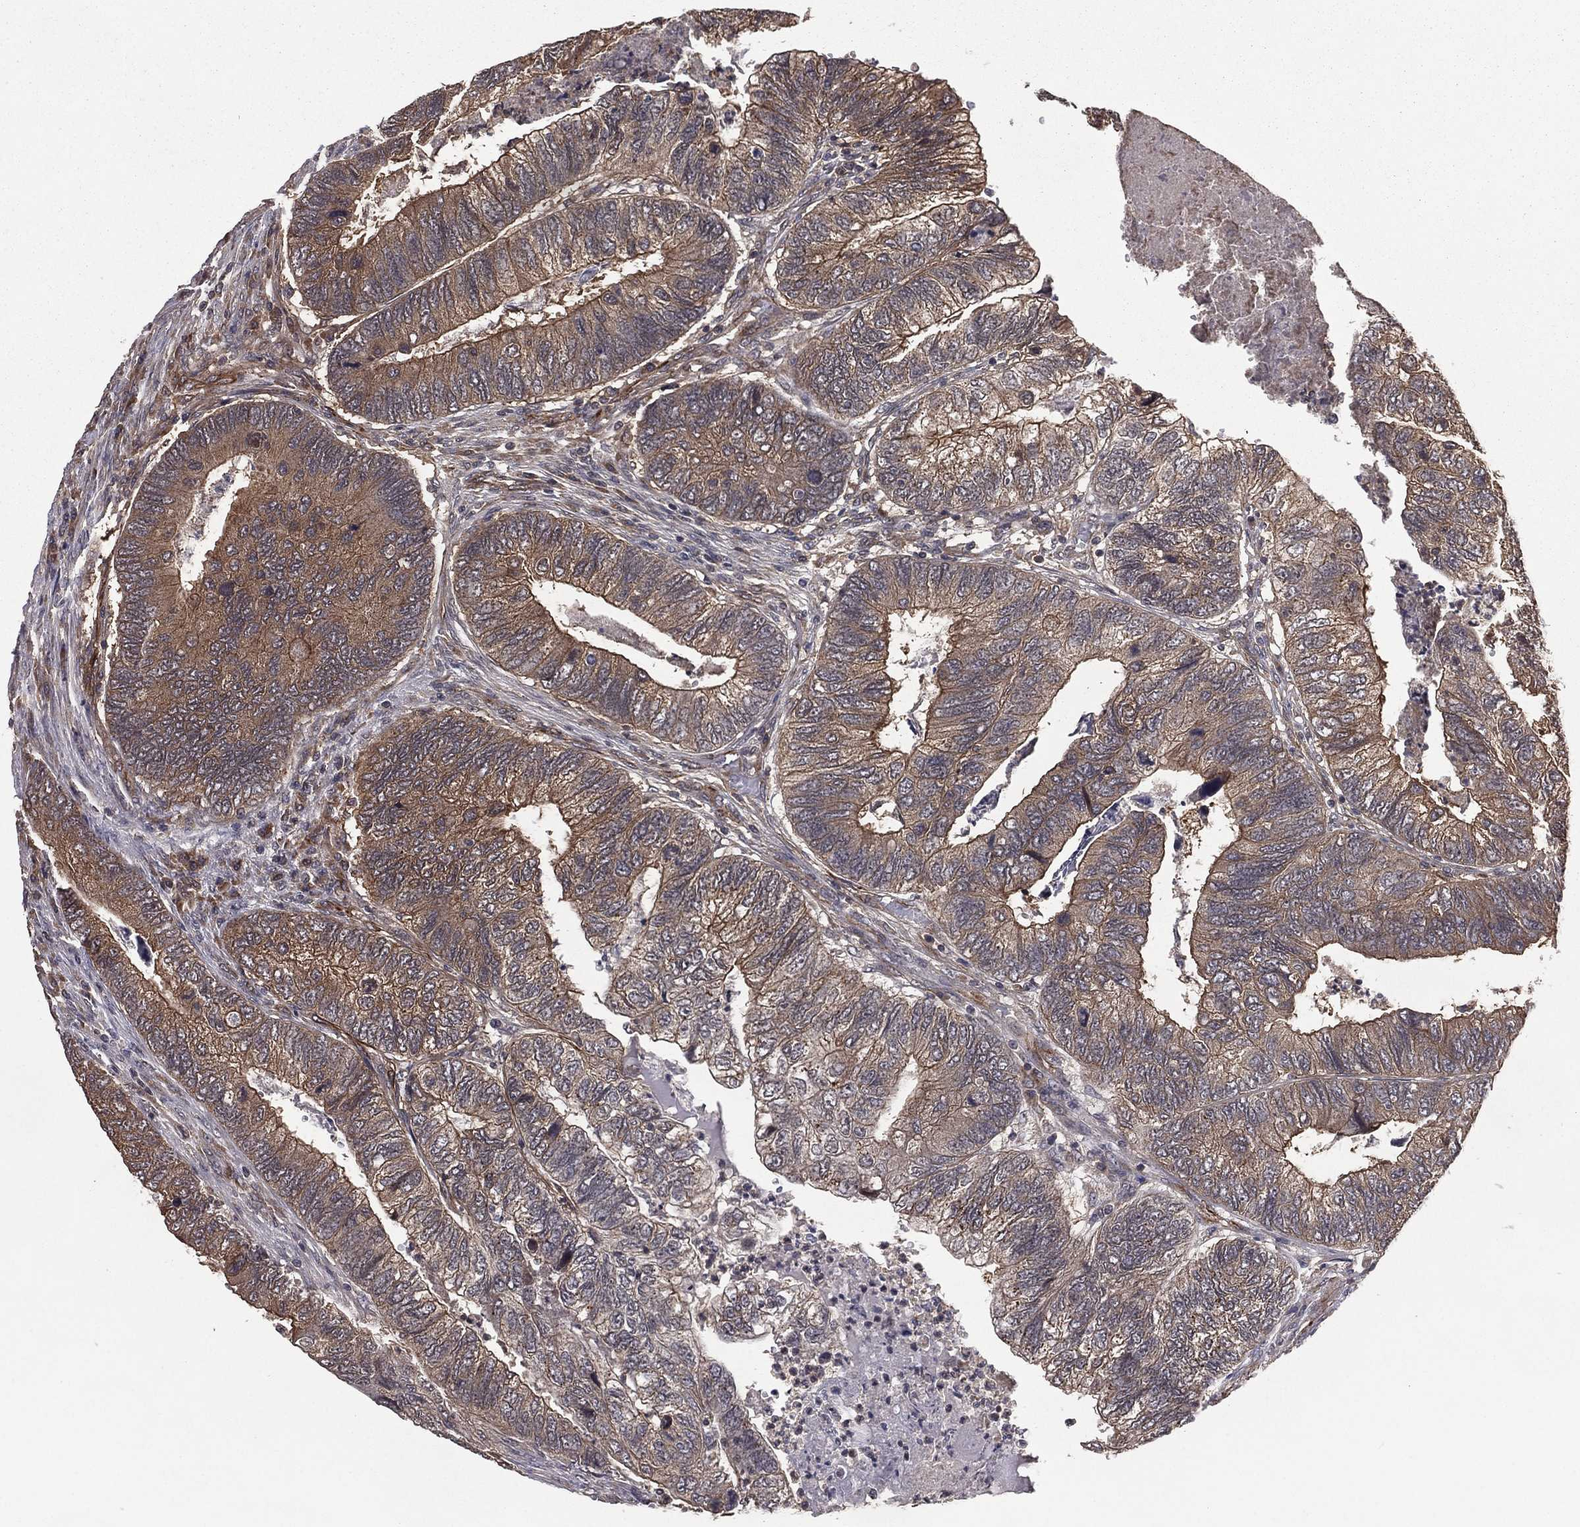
{"staining": {"intensity": "moderate", "quantity": "25%-75%", "location": "cytoplasmic/membranous"}, "tissue": "colorectal cancer", "cell_type": "Tumor cells", "image_type": "cancer", "snomed": [{"axis": "morphology", "description": "Adenocarcinoma, NOS"}, {"axis": "topography", "description": "Colon"}], "caption": "IHC (DAB (3,3'-diaminobenzidine)) staining of colorectal cancer displays moderate cytoplasmic/membranous protein staining in approximately 25%-75% of tumor cells.", "gene": "CERT1", "patient": {"sex": "female", "age": 67}}